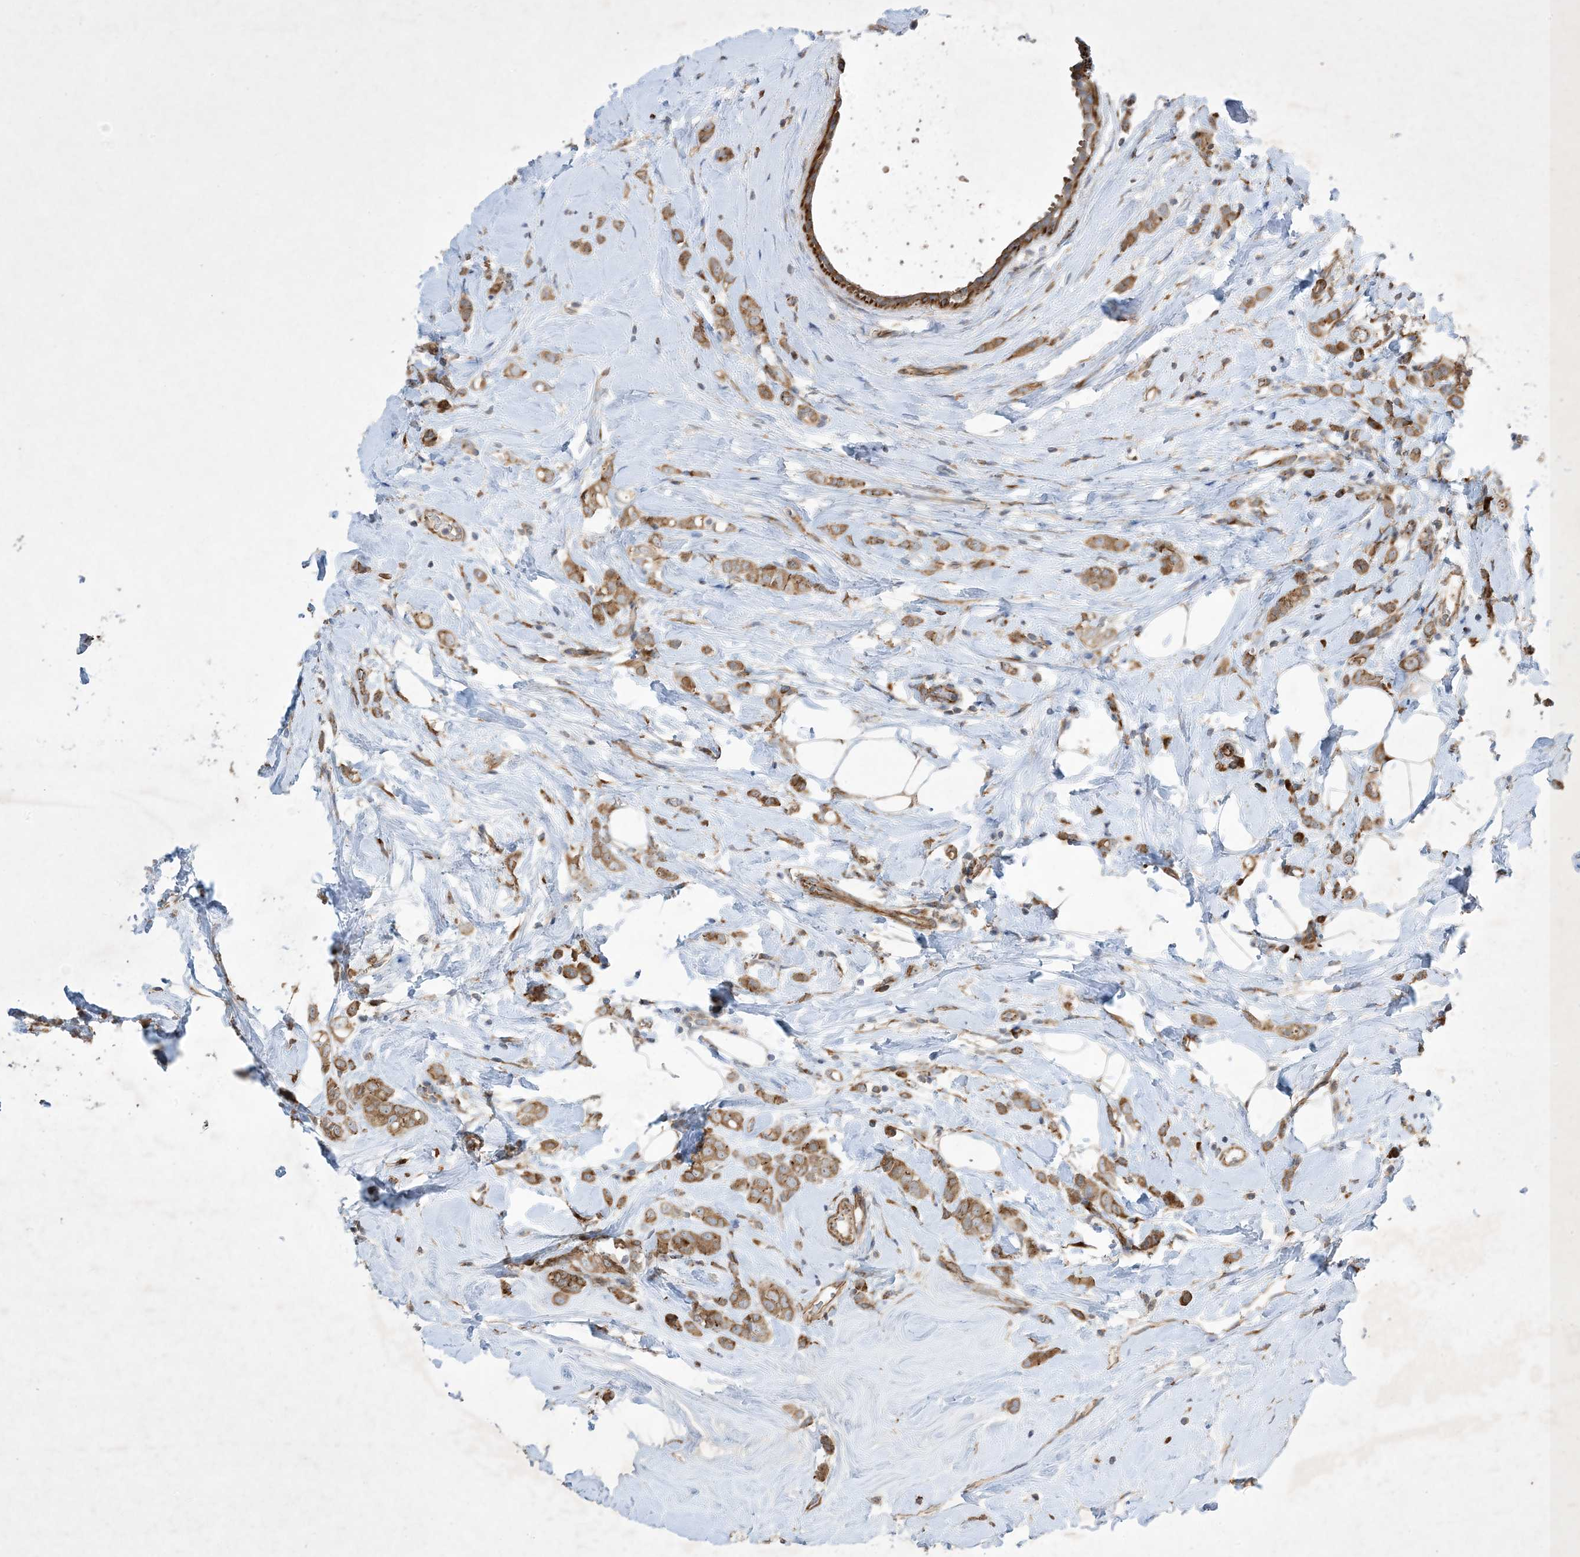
{"staining": {"intensity": "moderate", "quantity": ">75%", "location": "cytoplasmic/membranous"}, "tissue": "breast cancer", "cell_type": "Tumor cells", "image_type": "cancer", "snomed": [{"axis": "morphology", "description": "Lobular carcinoma"}, {"axis": "topography", "description": "Breast"}], "caption": "Immunohistochemistry (IHC) photomicrograph of breast cancer stained for a protein (brown), which reveals medium levels of moderate cytoplasmic/membranous positivity in approximately >75% of tumor cells.", "gene": "OTOP1", "patient": {"sex": "female", "age": 47}}